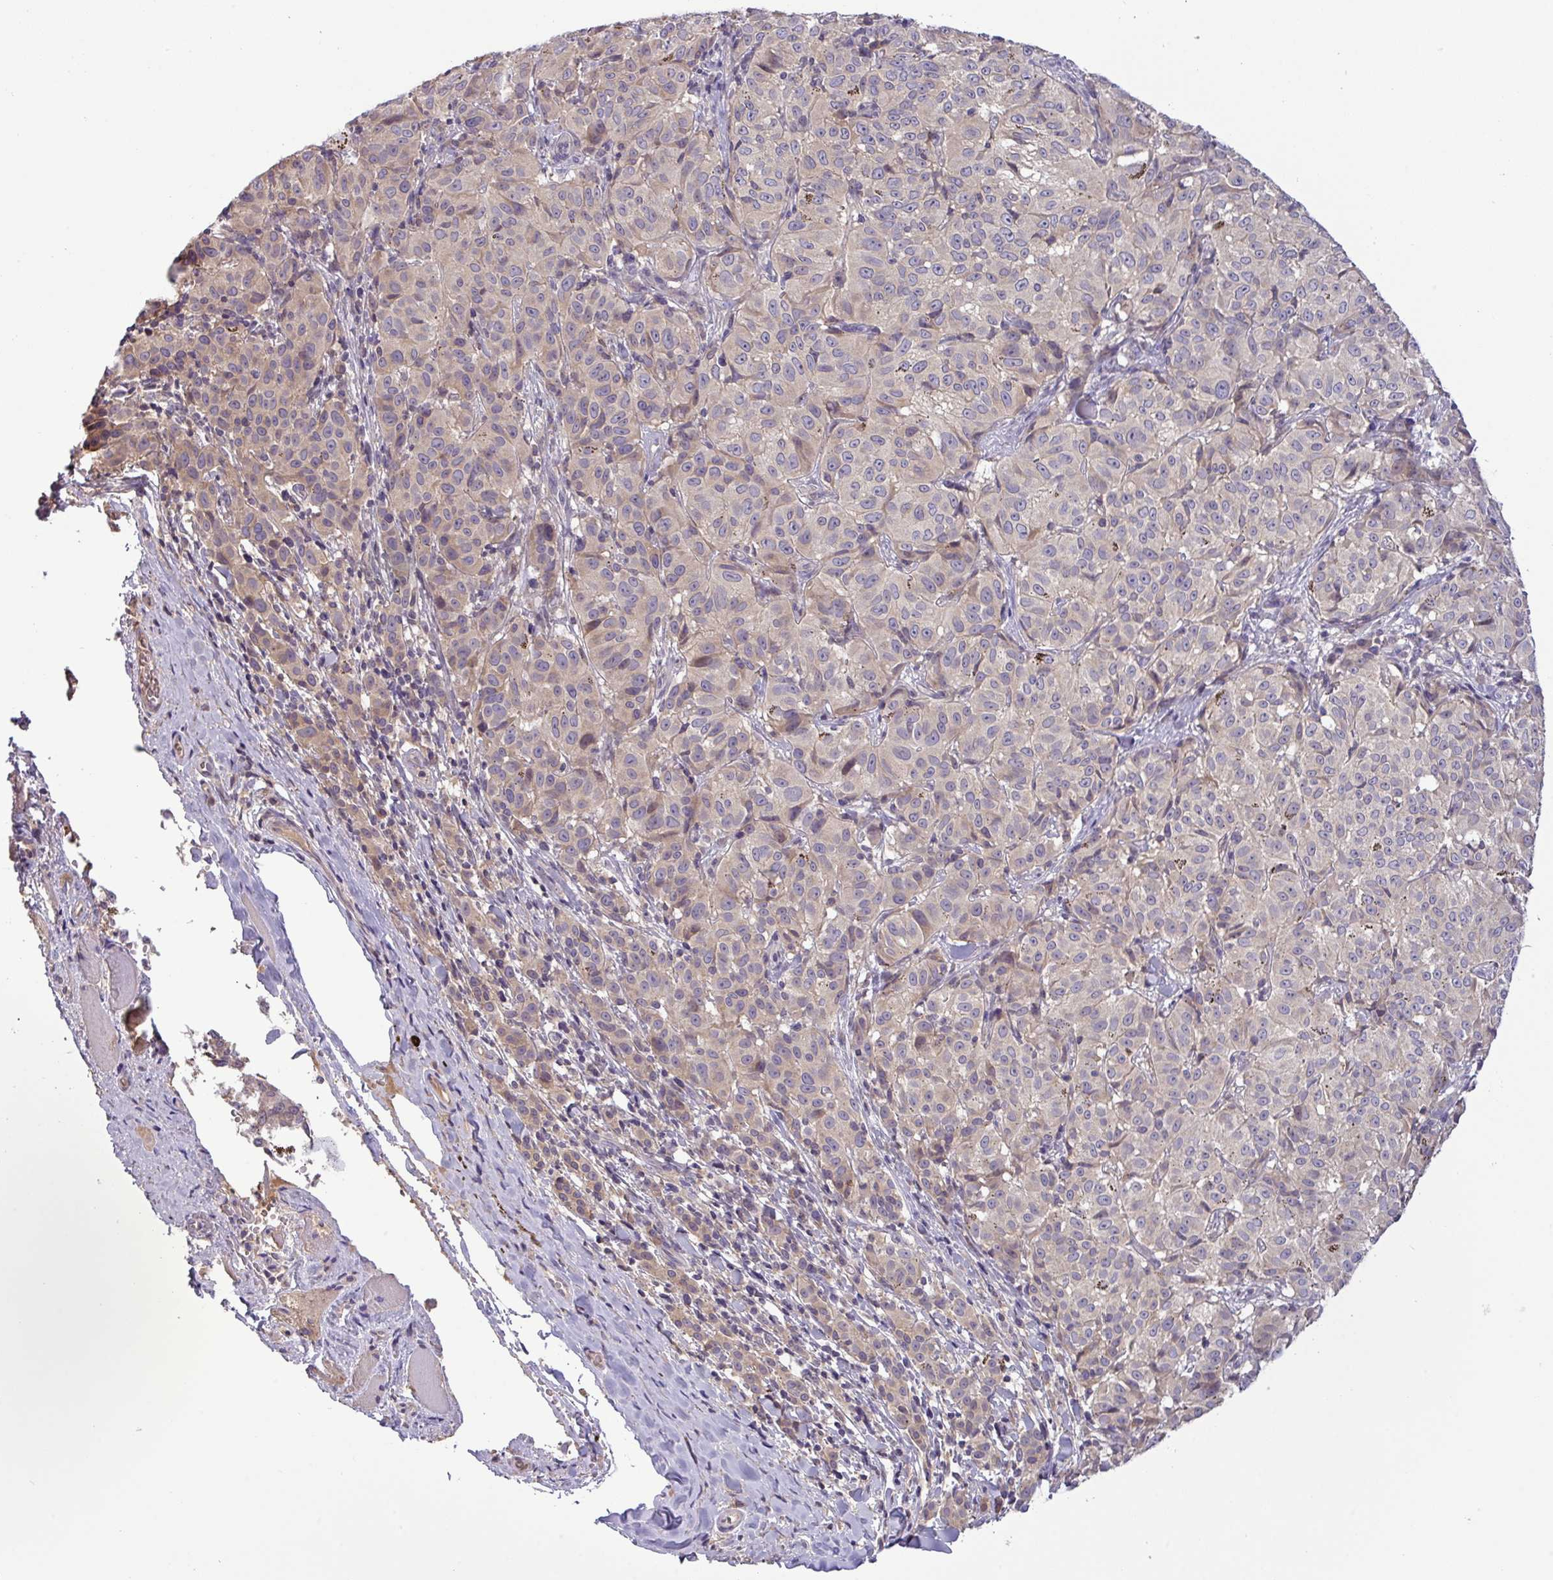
{"staining": {"intensity": "weak", "quantity": "<25%", "location": "cytoplasmic/membranous"}, "tissue": "melanoma", "cell_type": "Tumor cells", "image_type": "cancer", "snomed": [{"axis": "morphology", "description": "Malignant melanoma, NOS"}, {"axis": "topography", "description": "Skin"}], "caption": "This is an immunohistochemistry photomicrograph of melanoma. There is no staining in tumor cells.", "gene": "TMEM62", "patient": {"sex": "female", "age": 72}}